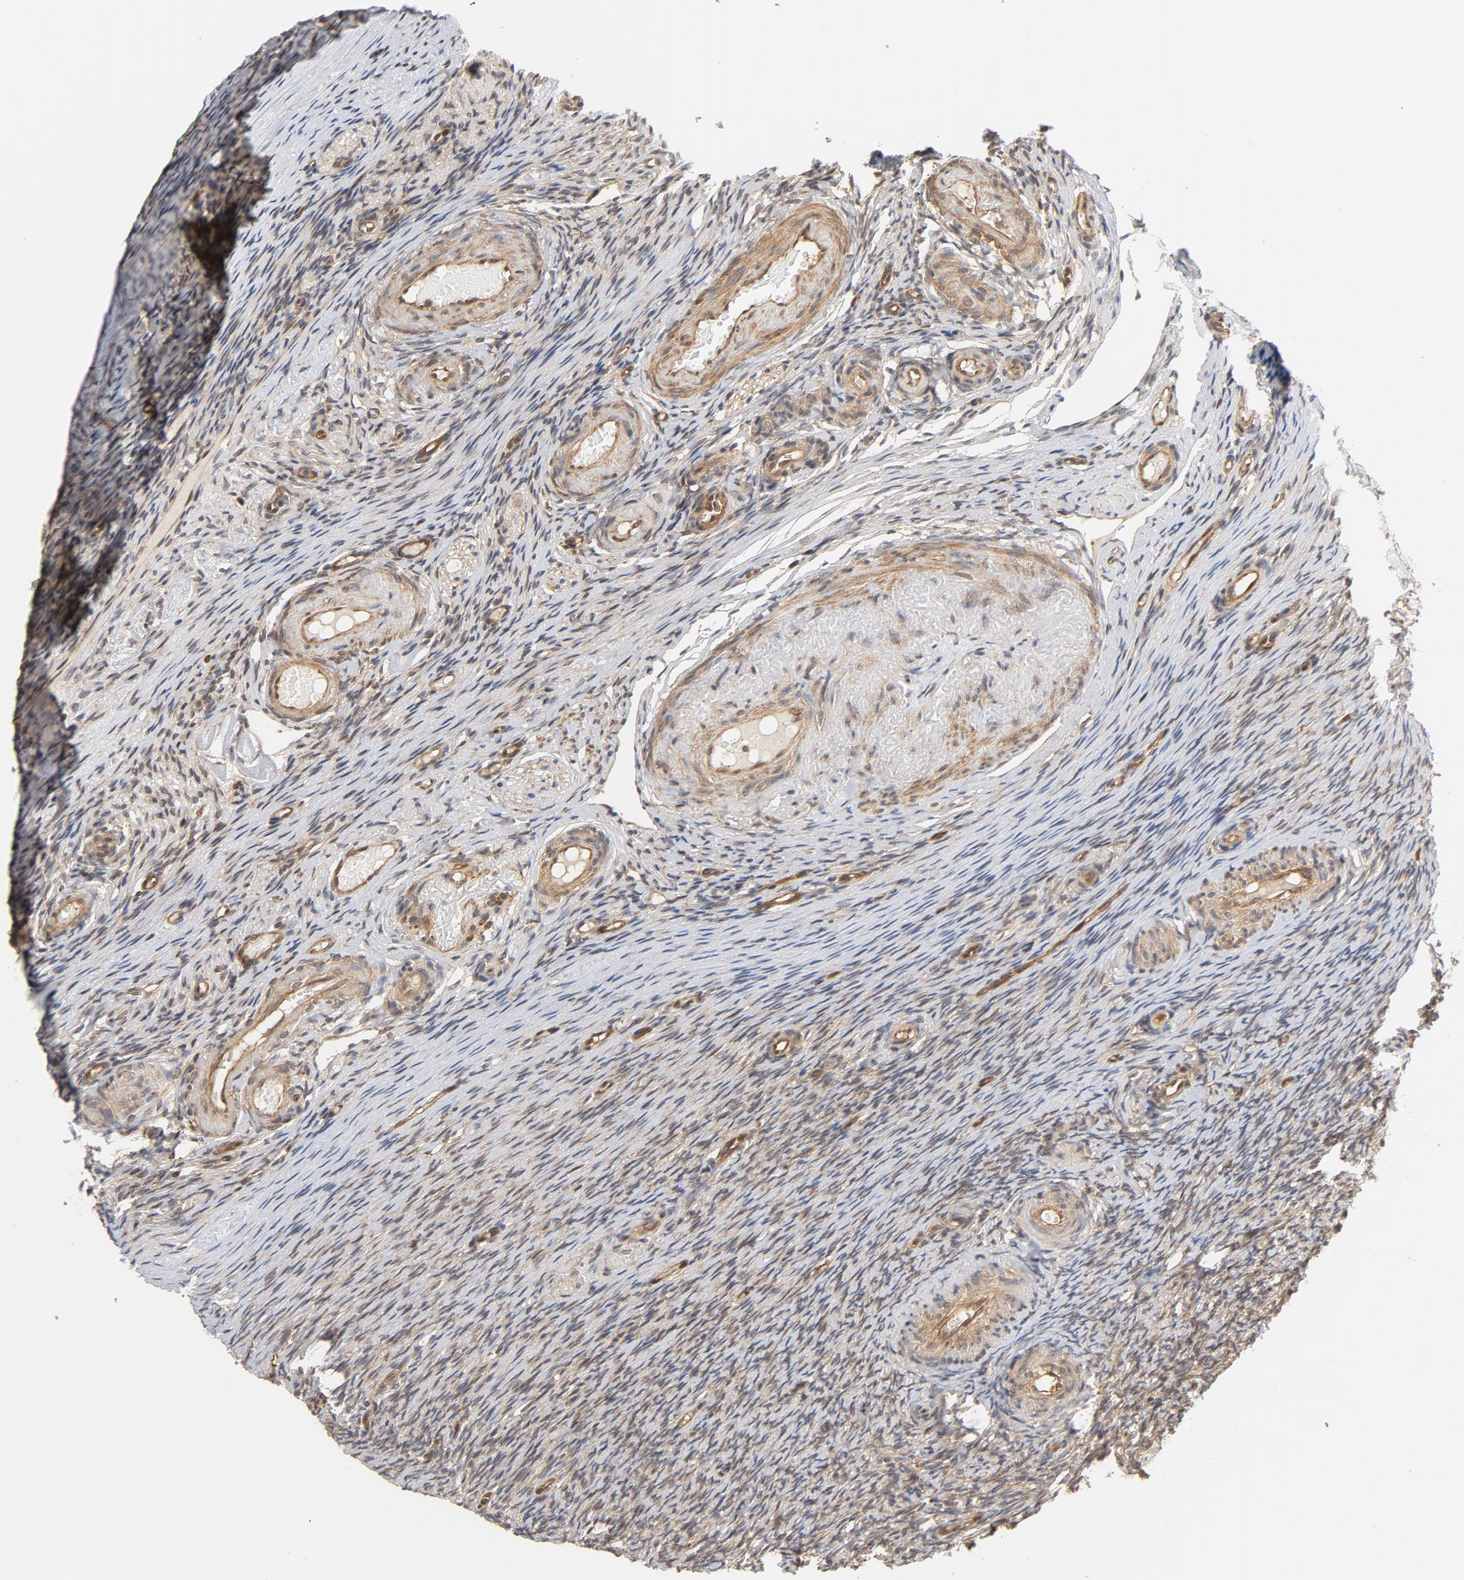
{"staining": {"intensity": "moderate", "quantity": ">75%", "location": "cytoplasmic/membranous"}, "tissue": "ovary", "cell_type": "Follicle cells", "image_type": "normal", "snomed": [{"axis": "morphology", "description": "Normal tissue, NOS"}, {"axis": "topography", "description": "Ovary"}], "caption": "Benign ovary was stained to show a protein in brown. There is medium levels of moderate cytoplasmic/membranous expression in about >75% of follicle cells. (brown staining indicates protein expression, while blue staining denotes nuclei).", "gene": "CDC37", "patient": {"sex": "female", "age": 60}}